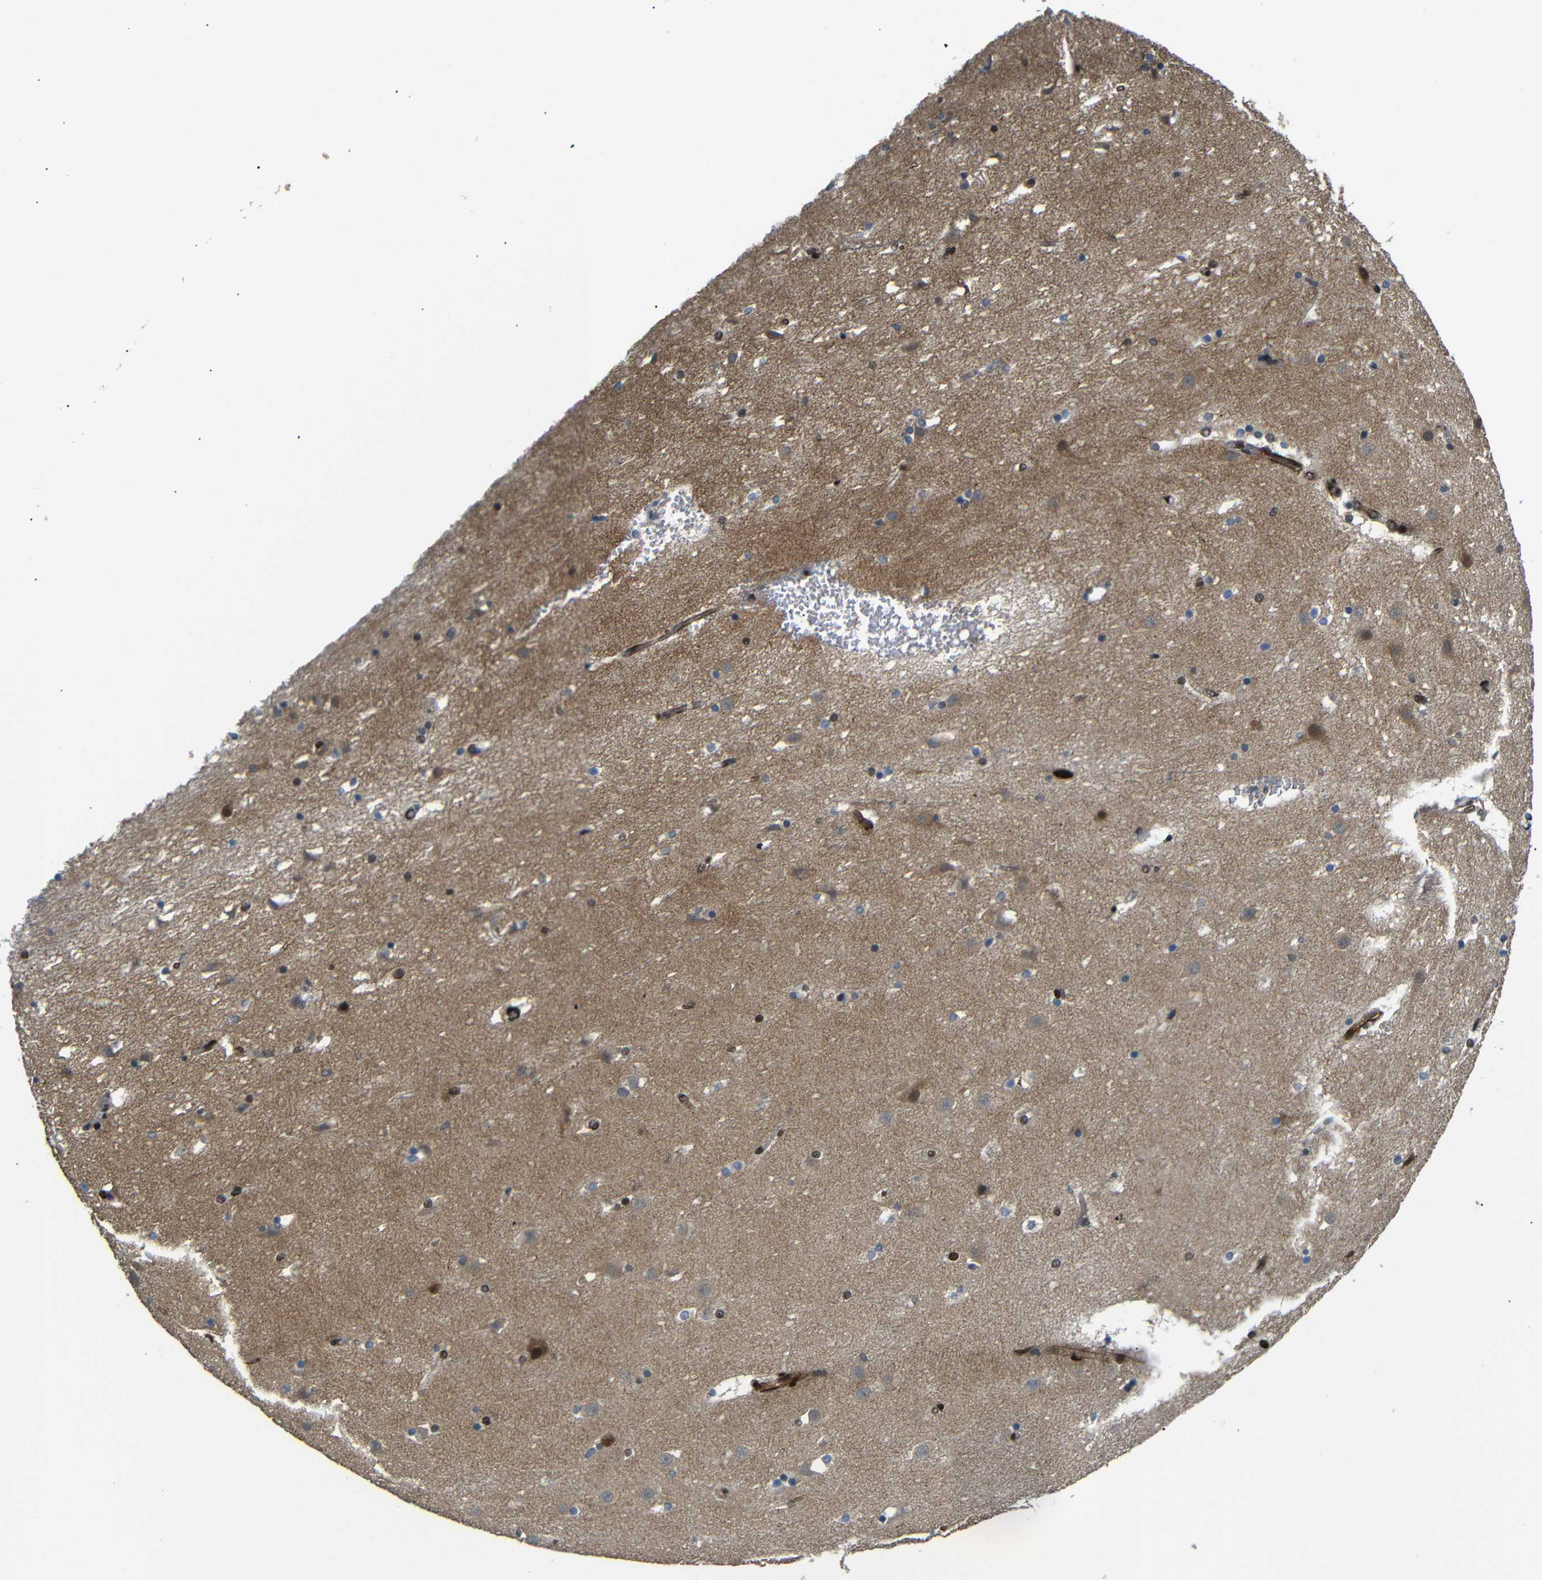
{"staining": {"intensity": "strong", "quantity": "25%-75%", "location": "nuclear"}, "tissue": "caudate", "cell_type": "Glial cells", "image_type": "normal", "snomed": [{"axis": "morphology", "description": "Normal tissue, NOS"}, {"axis": "topography", "description": "Lateral ventricle wall"}], "caption": "Strong nuclear positivity is seen in approximately 25%-75% of glial cells in benign caudate.", "gene": "TBX2", "patient": {"sex": "male", "age": 45}}